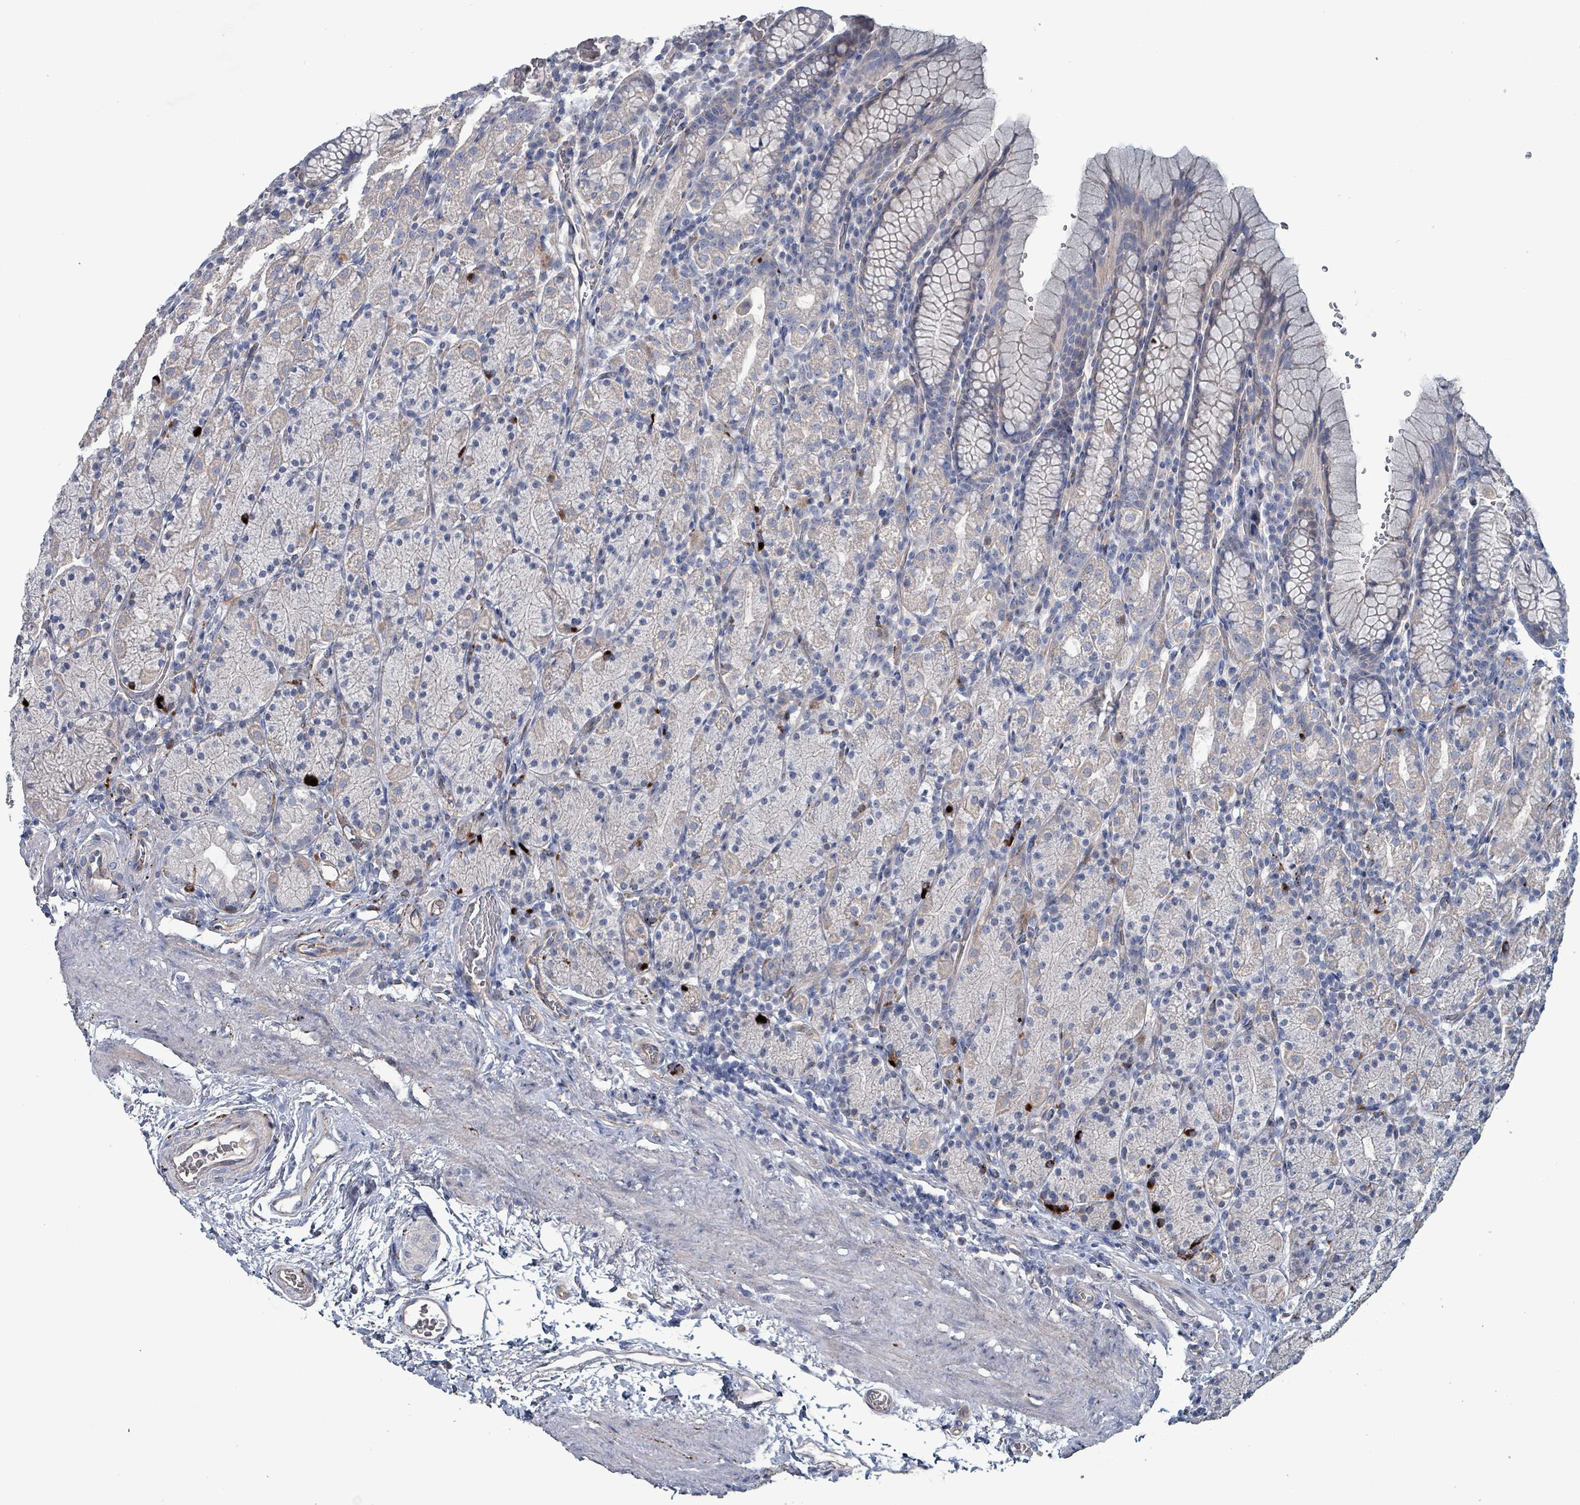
{"staining": {"intensity": "strong", "quantity": "<25%", "location": "cytoplasmic/membranous"}, "tissue": "stomach", "cell_type": "Glandular cells", "image_type": "normal", "snomed": [{"axis": "morphology", "description": "Normal tissue, NOS"}, {"axis": "topography", "description": "Stomach, upper"}, {"axis": "topography", "description": "Stomach"}], "caption": "This is a micrograph of immunohistochemistry (IHC) staining of normal stomach, which shows strong positivity in the cytoplasmic/membranous of glandular cells.", "gene": "TAAR5", "patient": {"sex": "male", "age": 62}}